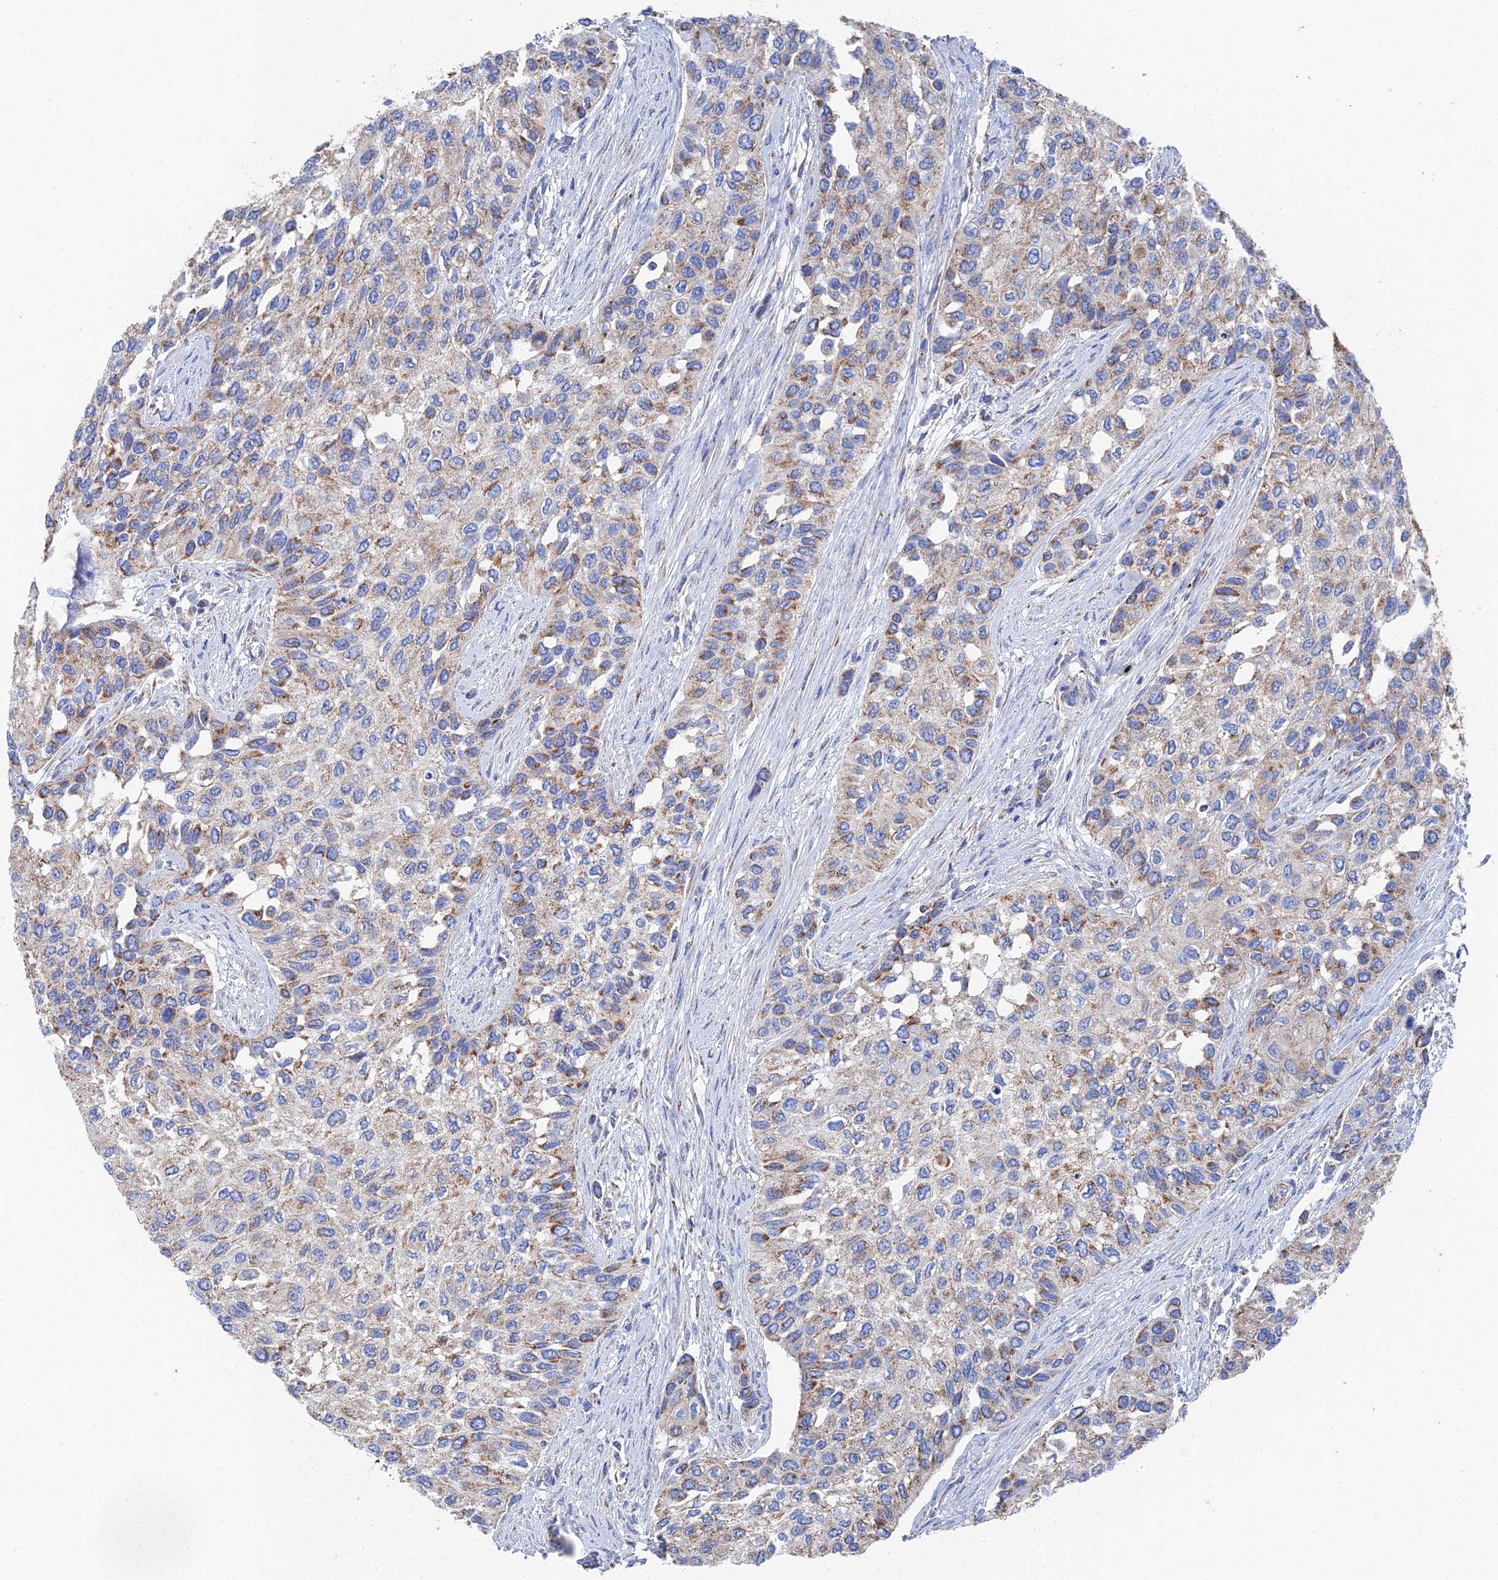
{"staining": {"intensity": "moderate", "quantity": "25%-75%", "location": "cytoplasmic/membranous"}, "tissue": "urothelial cancer", "cell_type": "Tumor cells", "image_type": "cancer", "snomed": [{"axis": "morphology", "description": "Normal tissue, NOS"}, {"axis": "morphology", "description": "Urothelial carcinoma, High grade"}, {"axis": "topography", "description": "Vascular tissue"}, {"axis": "topography", "description": "Urinary bladder"}], "caption": "A histopathology image of urothelial cancer stained for a protein displays moderate cytoplasmic/membranous brown staining in tumor cells.", "gene": "IFT80", "patient": {"sex": "female", "age": 56}}